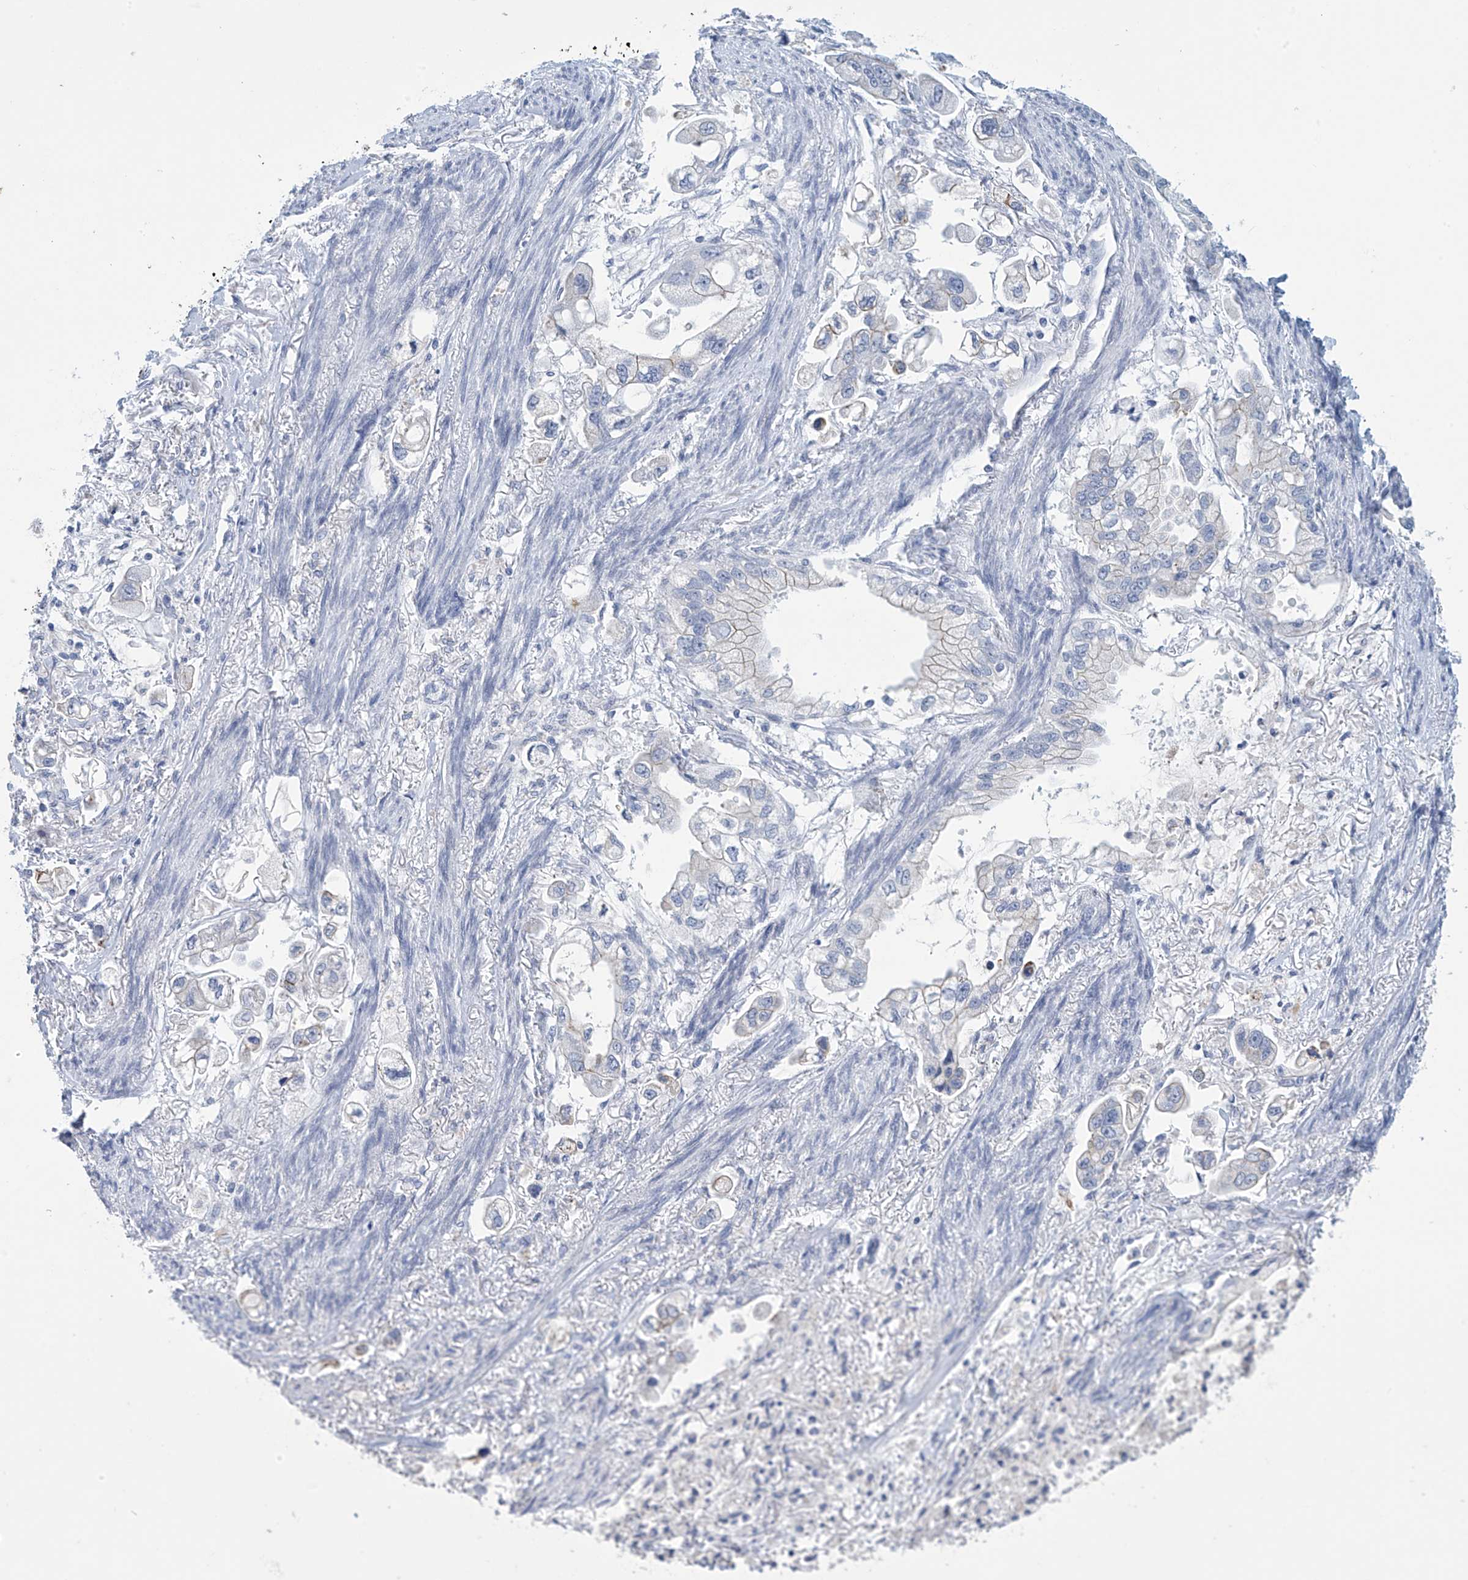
{"staining": {"intensity": "negative", "quantity": "none", "location": "none"}, "tissue": "stomach cancer", "cell_type": "Tumor cells", "image_type": "cancer", "snomed": [{"axis": "morphology", "description": "Adenocarcinoma, NOS"}, {"axis": "topography", "description": "Stomach"}], "caption": "A high-resolution micrograph shows immunohistochemistry (IHC) staining of stomach cancer, which reveals no significant expression in tumor cells. Brightfield microscopy of immunohistochemistry (IHC) stained with DAB (brown) and hematoxylin (blue), captured at high magnification.", "gene": "DSP", "patient": {"sex": "male", "age": 62}}